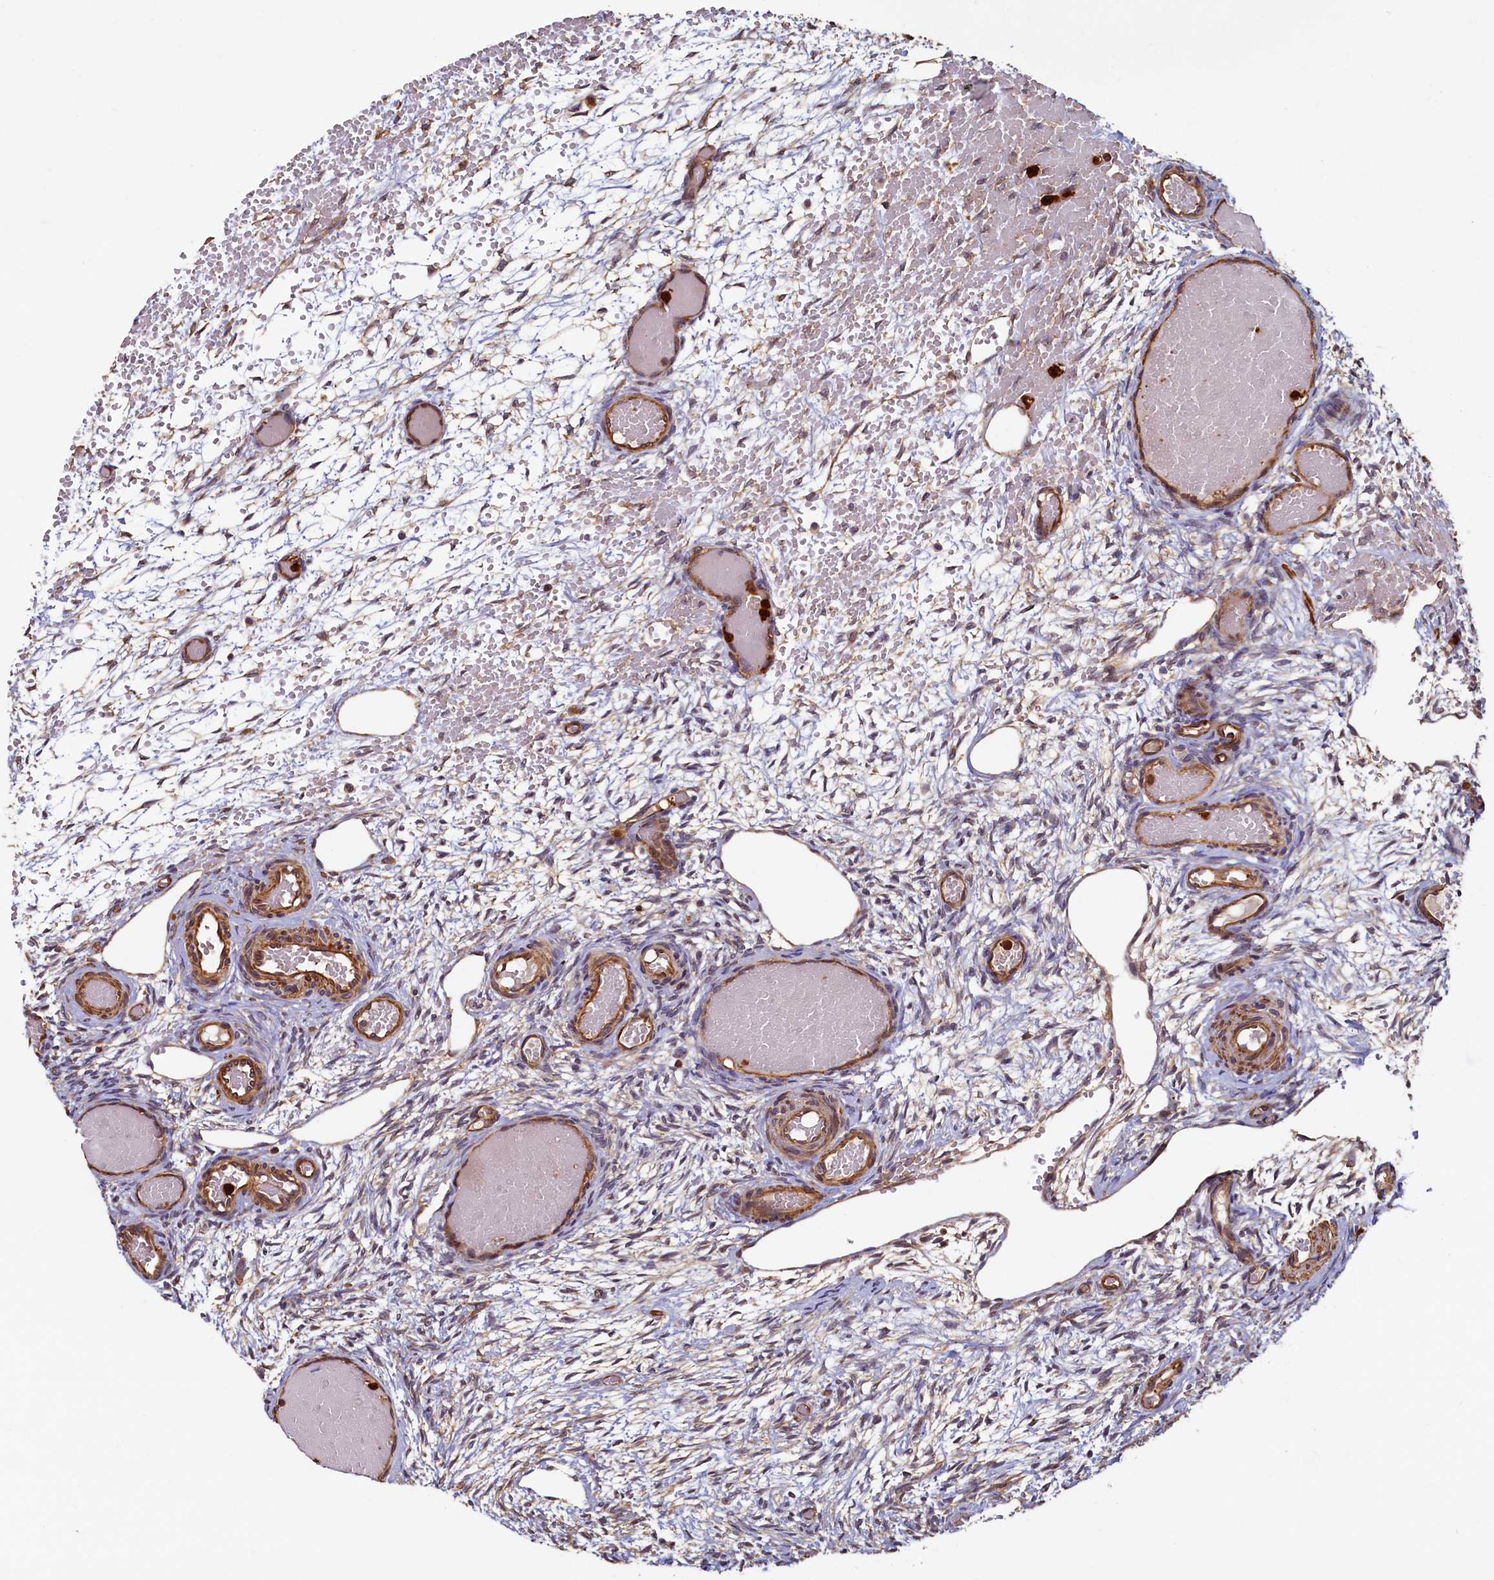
{"staining": {"intensity": "moderate", "quantity": ">75%", "location": "cytoplasmic/membranous"}, "tissue": "ovary", "cell_type": "Follicle cells", "image_type": "normal", "snomed": [{"axis": "morphology", "description": "Adenocarcinoma, NOS"}, {"axis": "topography", "description": "Endometrium"}], "caption": "Immunohistochemistry micrograph of unremarkable ovary: human ovary stained using immunohistochemistry (IHC) displays medium levels of moderate protein expression localized specifically in the cytoplasmic/membranous of follicle cells, appearing as a cytoplasmic/membranous brown color.", "gene": "CCDC102B", "patient": {"sex": "female", "age": 32}}